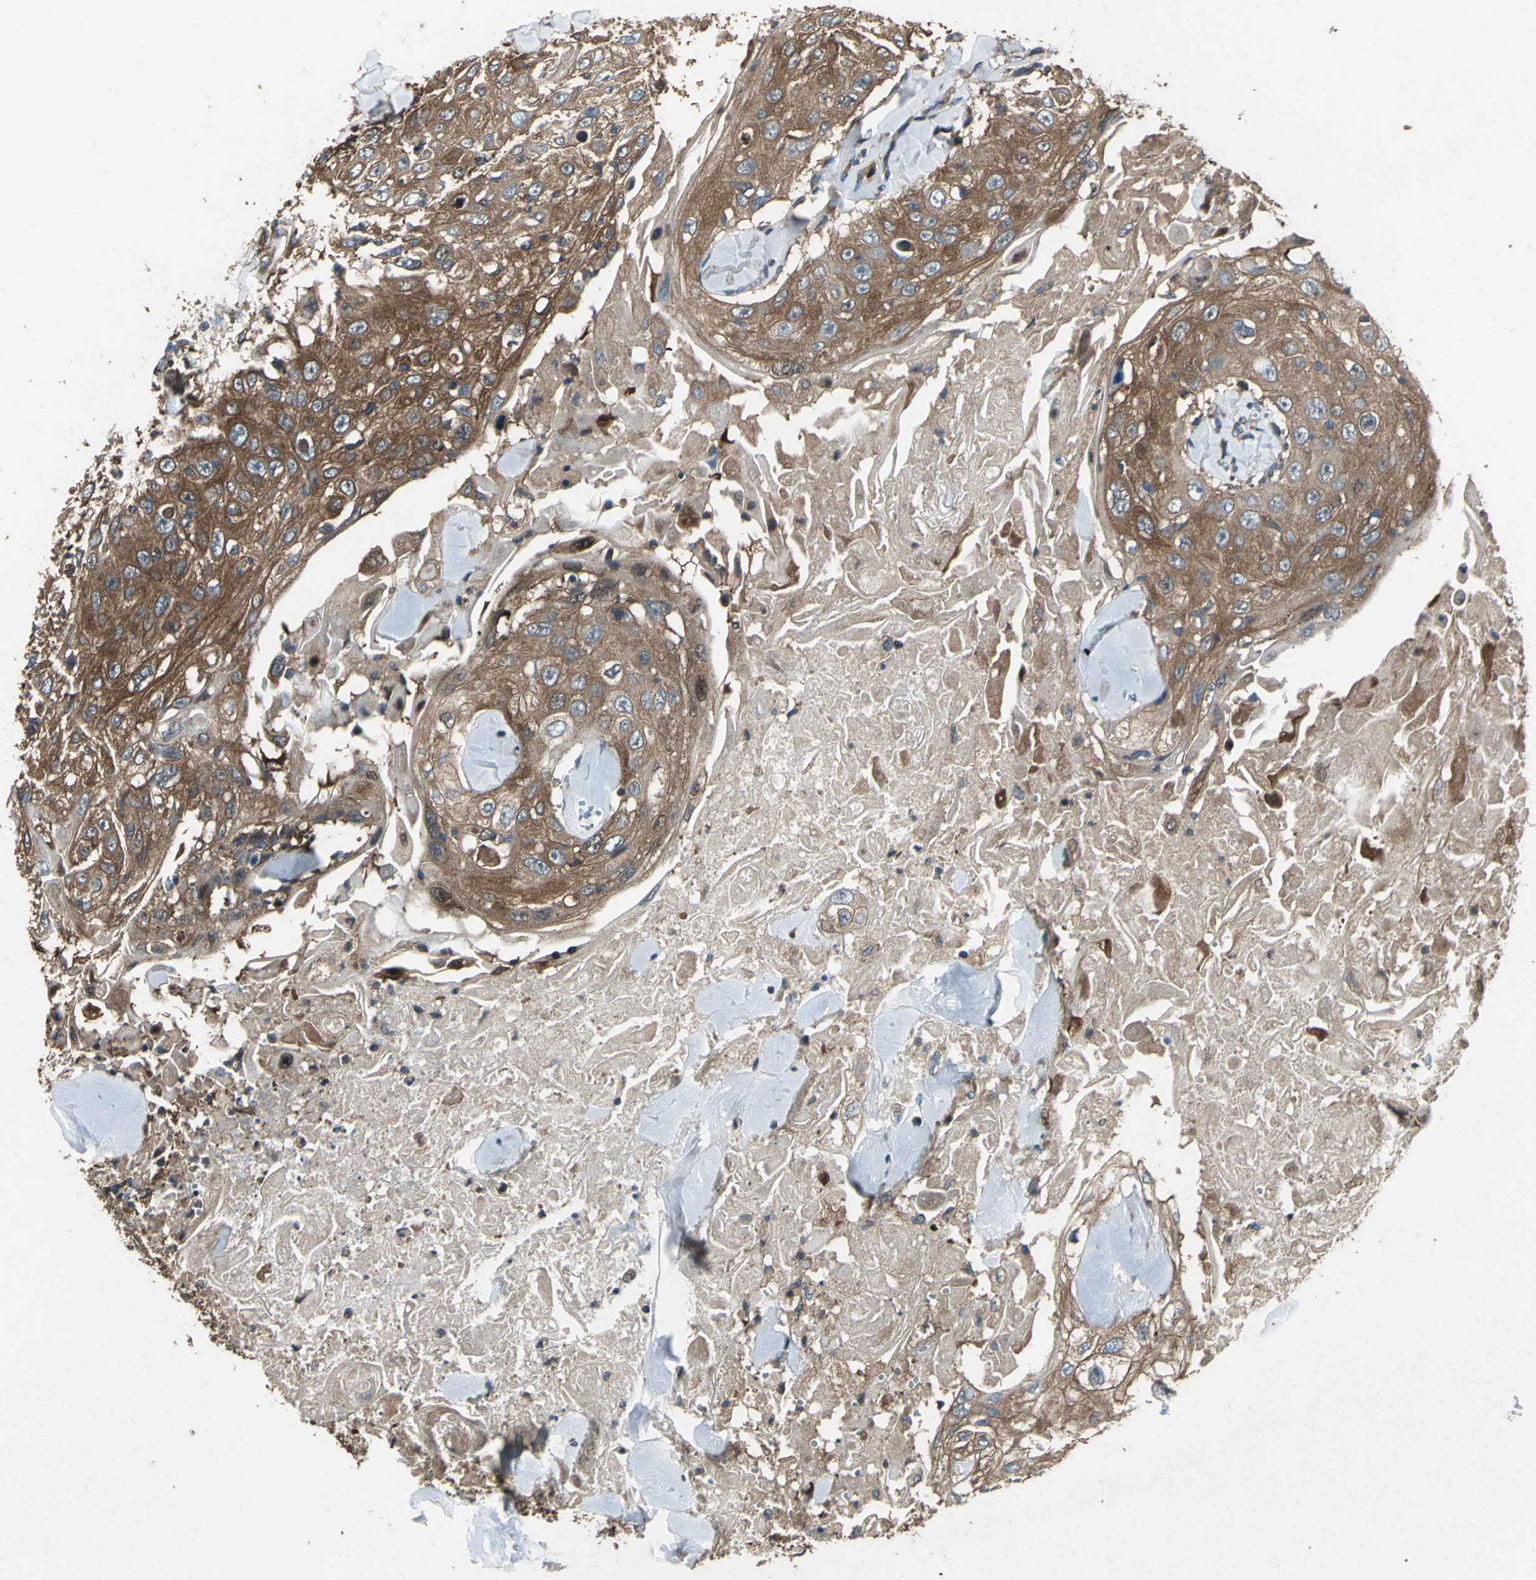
{"staining": {"intensity": "strong", "quantity": ">75%", "location": "cytoplasmic/membranous"}, "tissue": "skin cancer", "cell_type": "Tumor cells", "image_type": "cancer", "snomed": [{"axis": "morphology", "description": "Squamous cell carcinoma, NOS"}, {"axis": "topography", "description": "Skin"}], "caption": "Protein staining reveals strong cytoplasmic/membranous staining in approximately >75% of tumor cells in skin squamous cell carcinoma.", "gene": "CAPN1", "patient": {"sex": "male", "age": 86}}